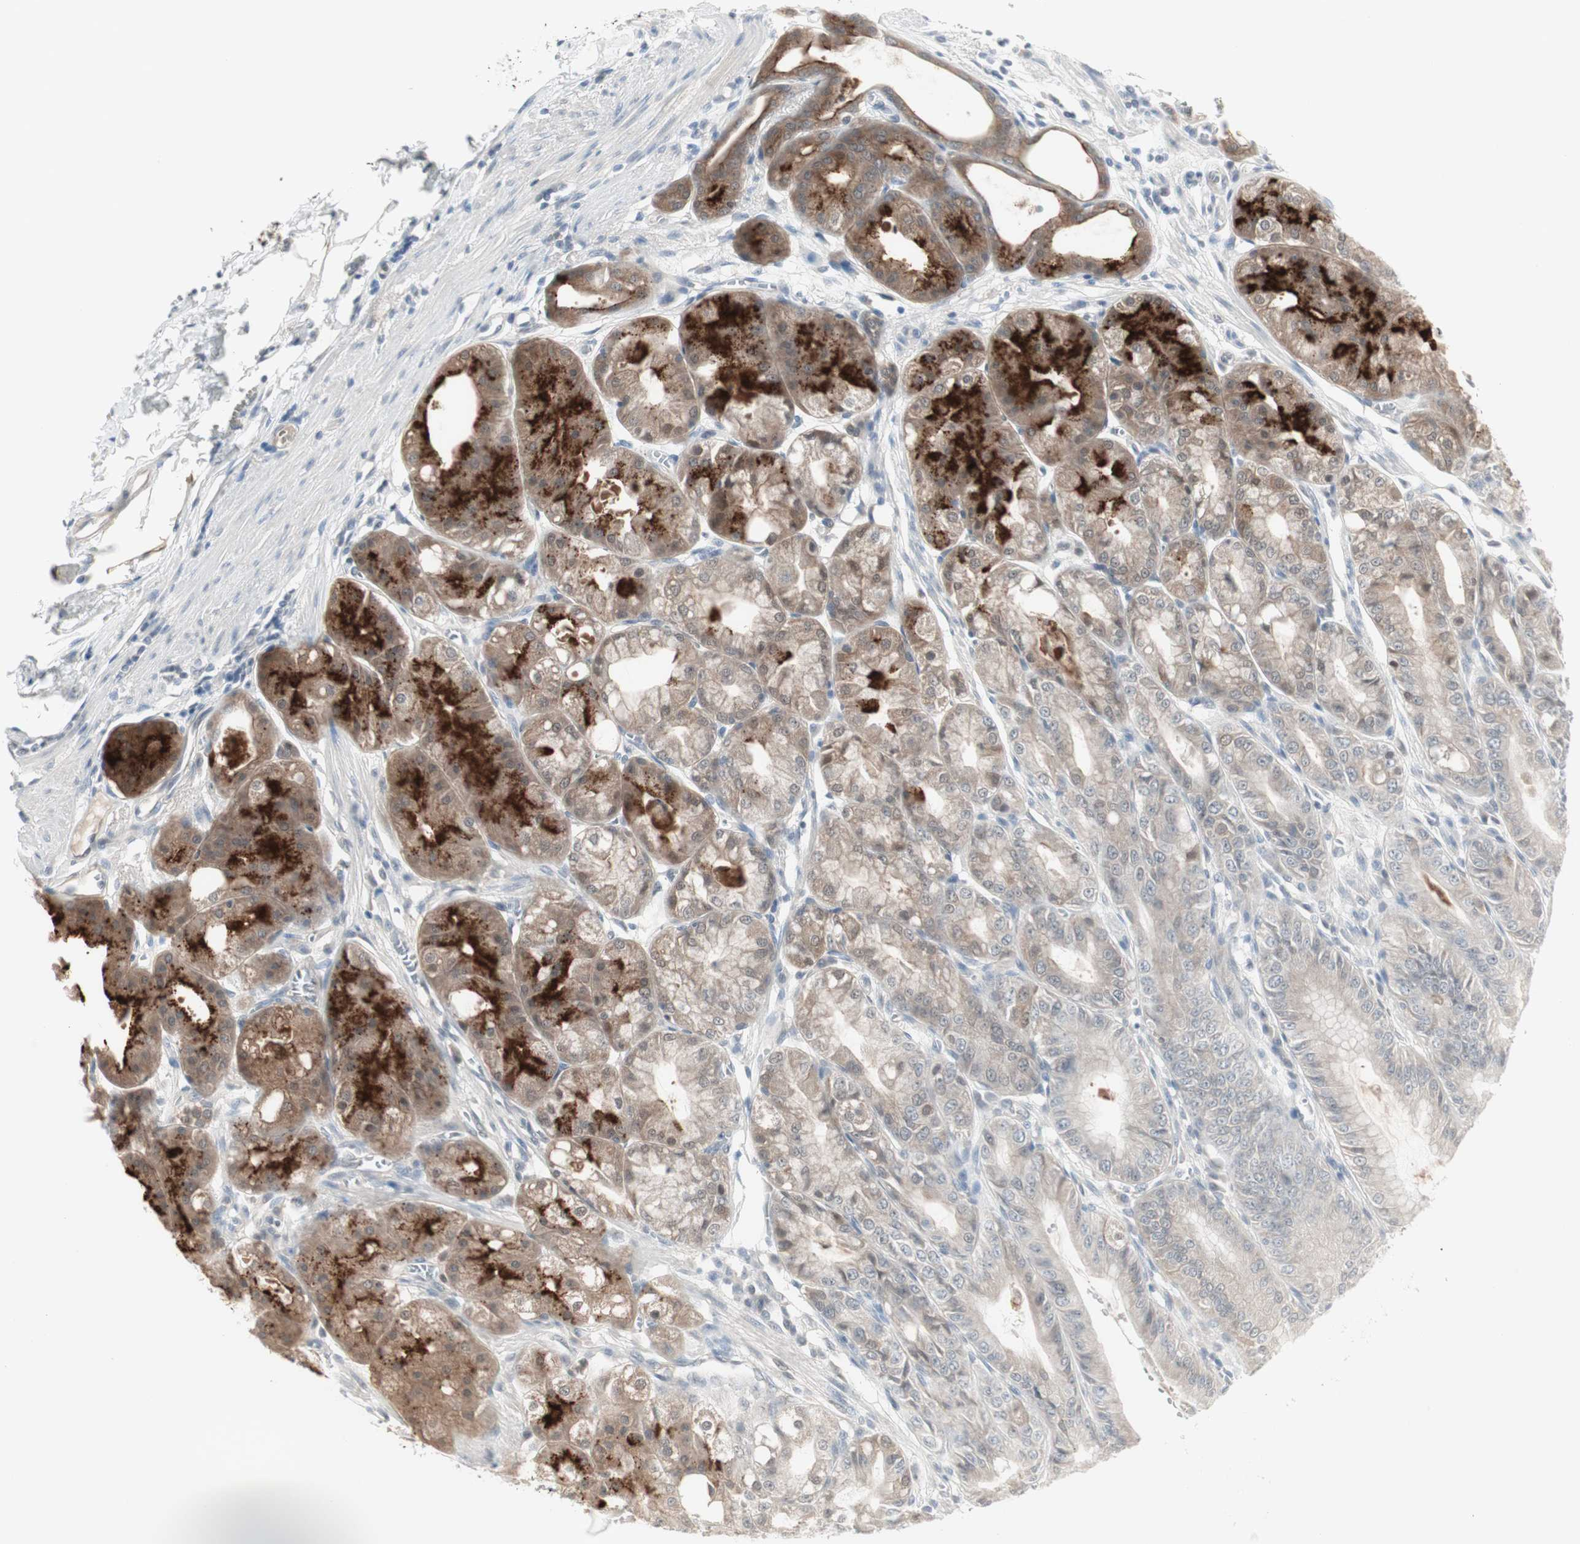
{"staining": {"intensity": "strong", "quantity": "25%-75%", "location": "cytoplasmic/membranous"}, "tissue": "stomach", "cell_type": "Glandular cells", "image_type": "normal", "snomed": [{"axis": "morphology", "description": "Normal tissue, NOS"}, {"axis": "topography", "description": "Stomach, lower"}], "caption": "Strong cytoplasmic/membranous staining for a protein is appreciated in approximately 25%-75% of glandular cells of unremarkable stomach using immunohistochemistry (IHC).", "gene": "PTPA", "patient": {"sex": "male", "age": 71}}